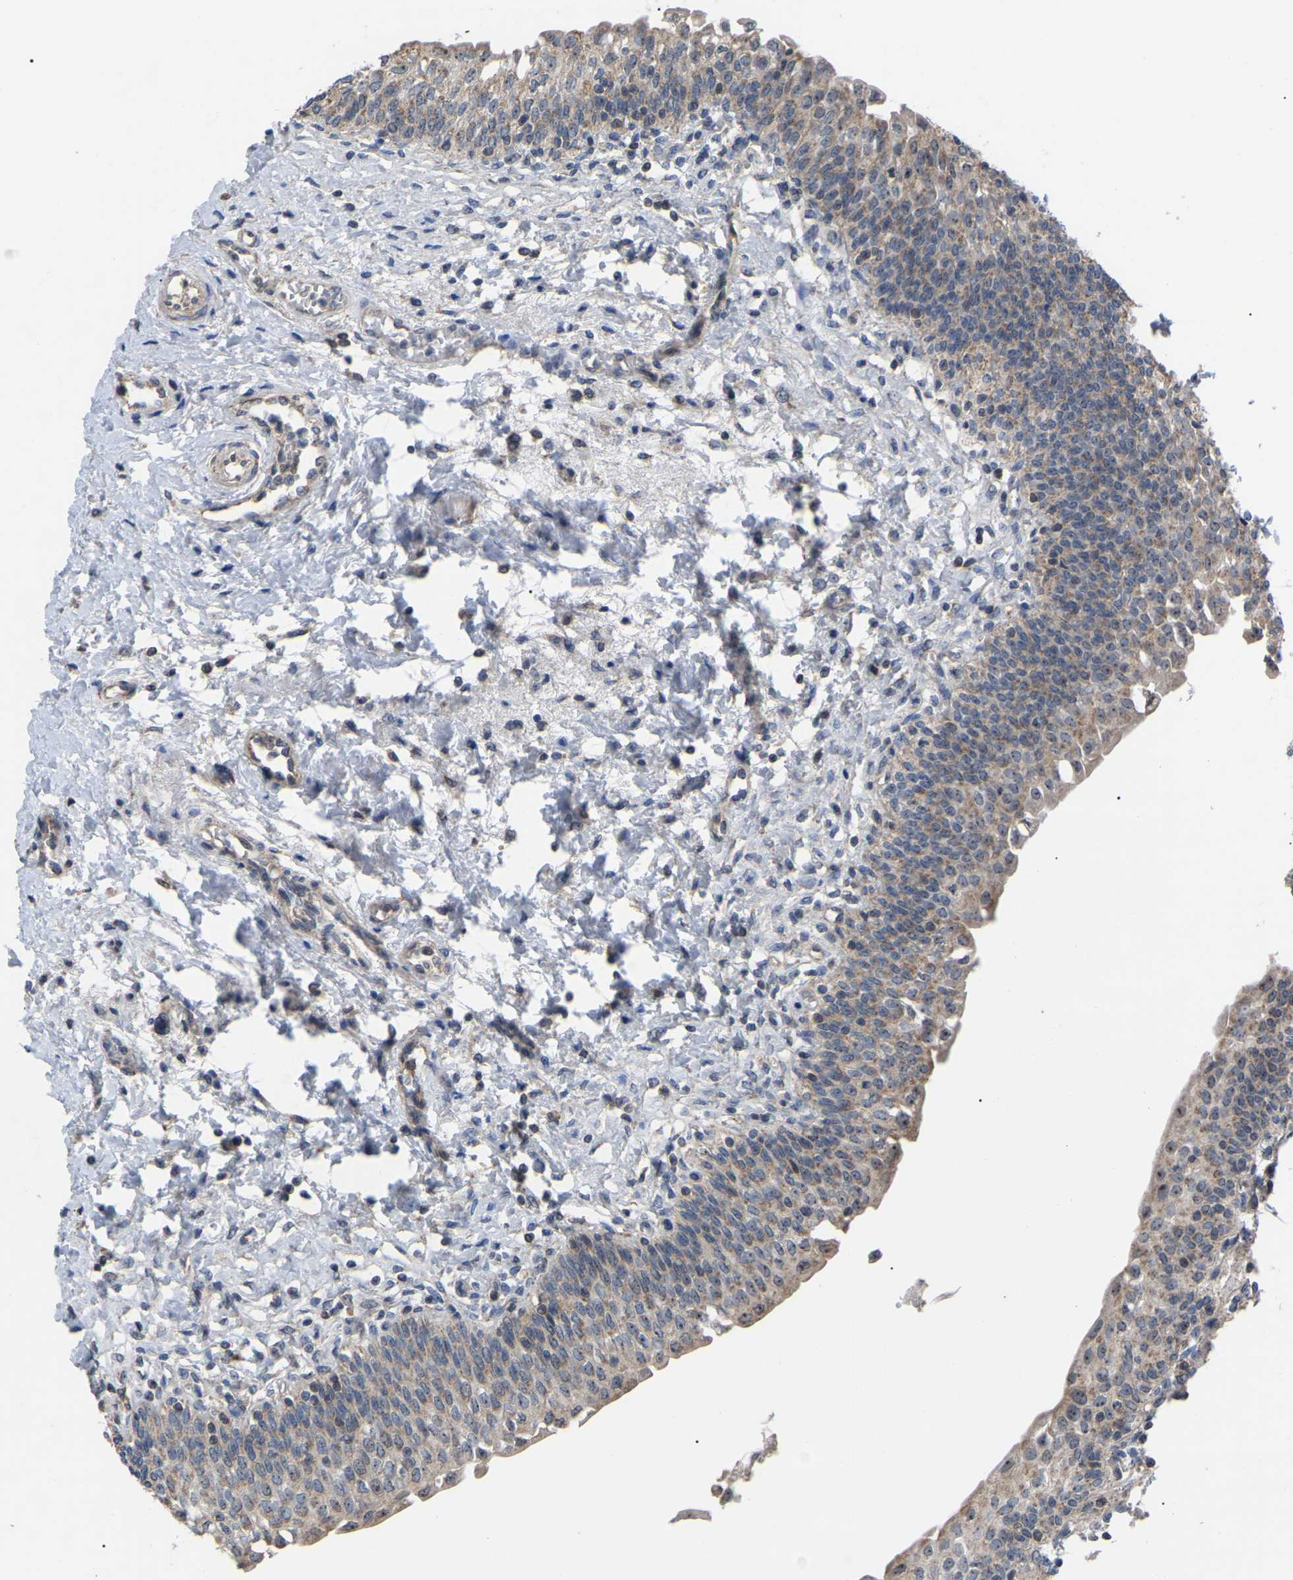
{"staining": {"intensity": "moderate", "quantity": ">75%", "location": "cytoplasmic/membranous,nuclear"}, "tissue": "urinary bladder", "cell_type": "Urothelial cells", "image_type": "normal", "snomed": [{"axis": "morphology", "description": "Normal tissue, NOS"}, {"axis": "topography", "description": "Urinary bladder"}], "caption": "Immunohistochemistry (DAB) staining of normal urinary bladder exhibits moderate cytoplasmic/membranous,nuclear protein positivity in about >75% of urothelial cells.", "gene": "NOP53", "patient": {"sex": "male", "age": 55}}